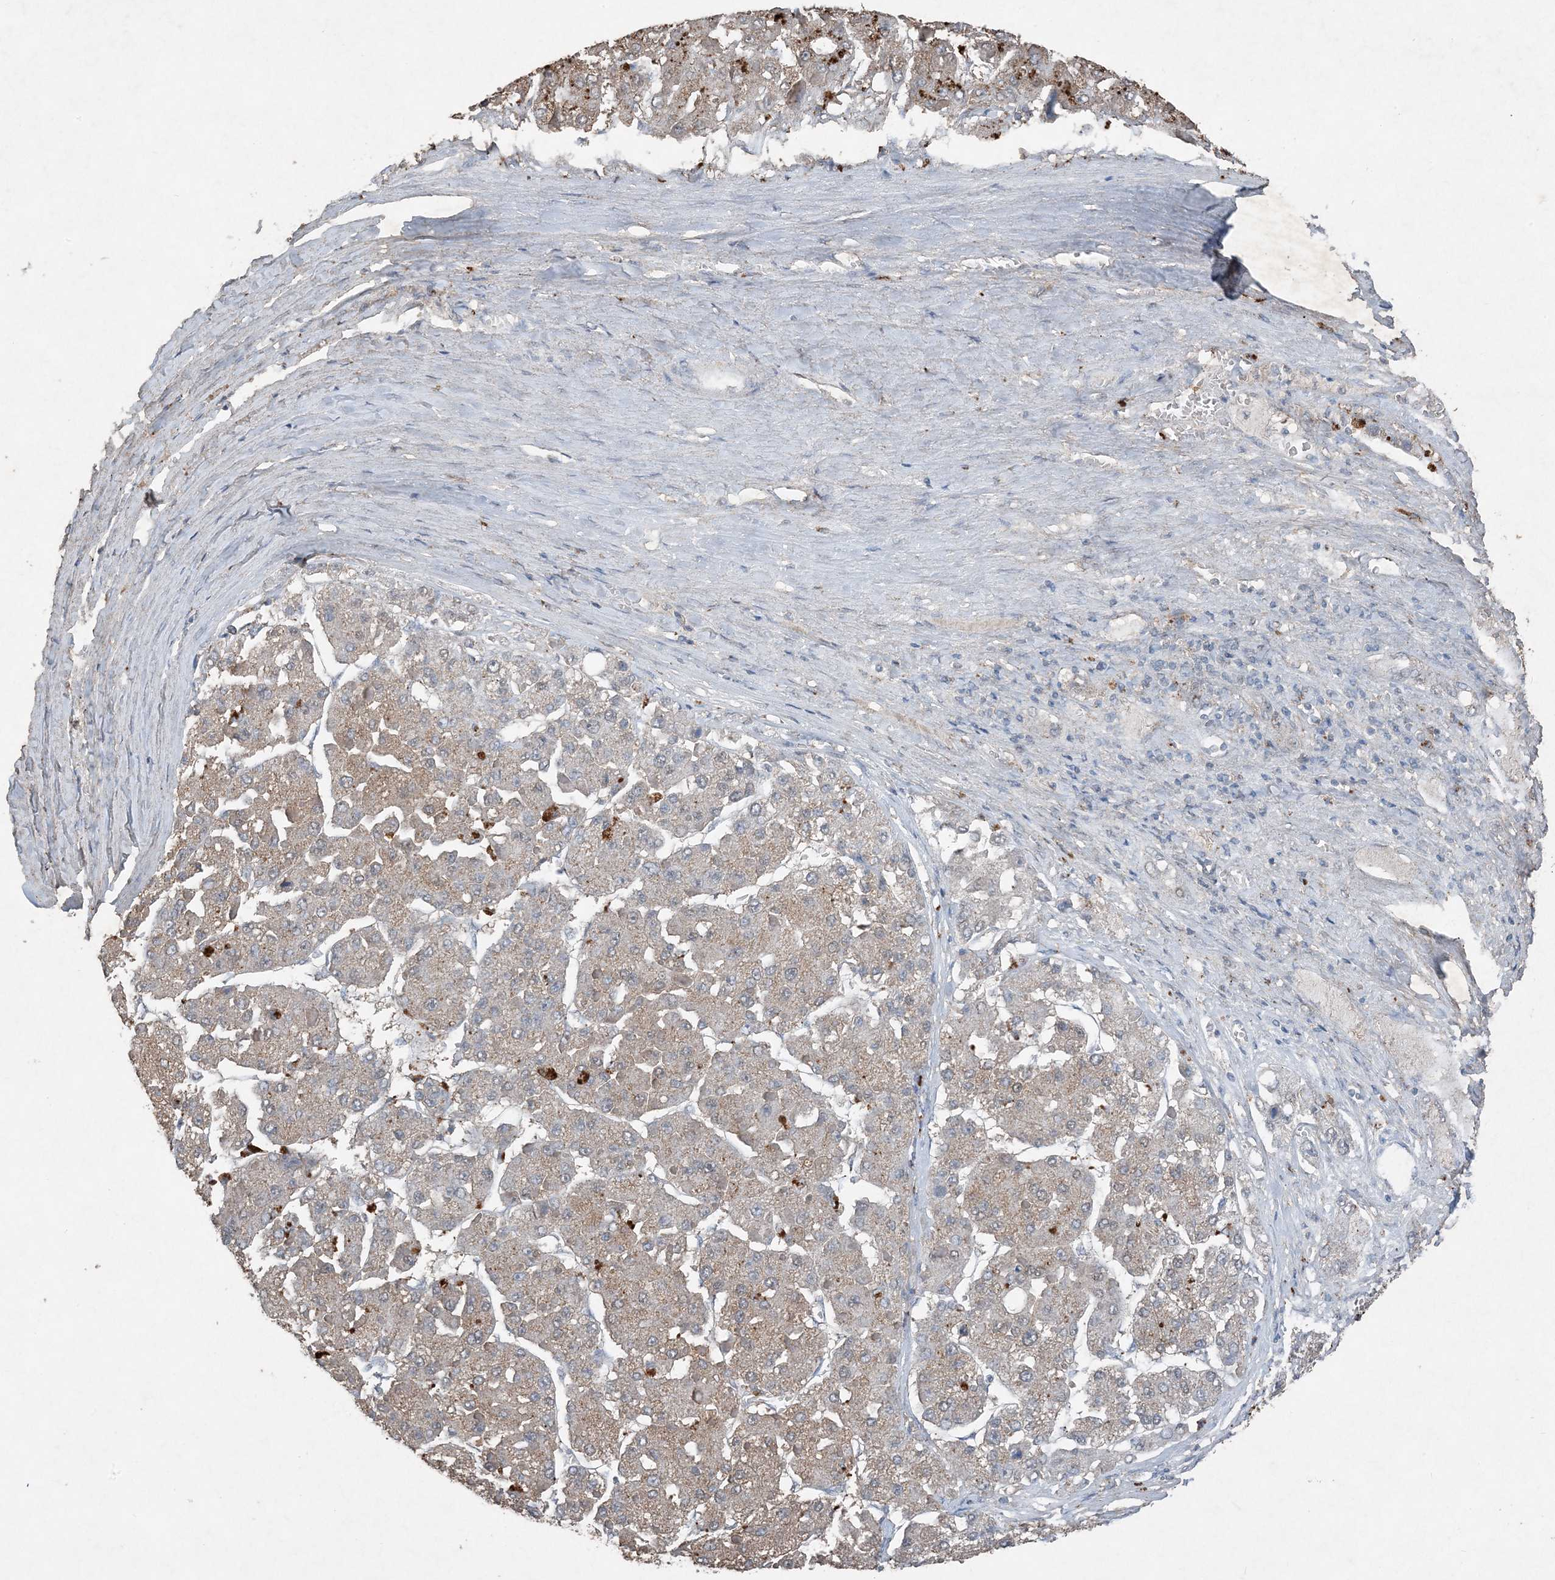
{"staining": {"intensity": "weak", "quantity": "<25%", "location": "cytoplasmic/membranous"}, "tissue": "liver cancer", "cell_type": "Tumor cells", "image_type": "cancer", "snomed": [{"axis": "morphology", "description": "Carcinoma, Hepatocellular, NOS"}, {"axis": "topography", "description": "Liver"}], "caption": "The photomicrograph shows no significant expression in tumor cells of hepatocellular carcinoma (liver).", "gene": "FCN3", "patient": {"sex": "female", "age": 73}}